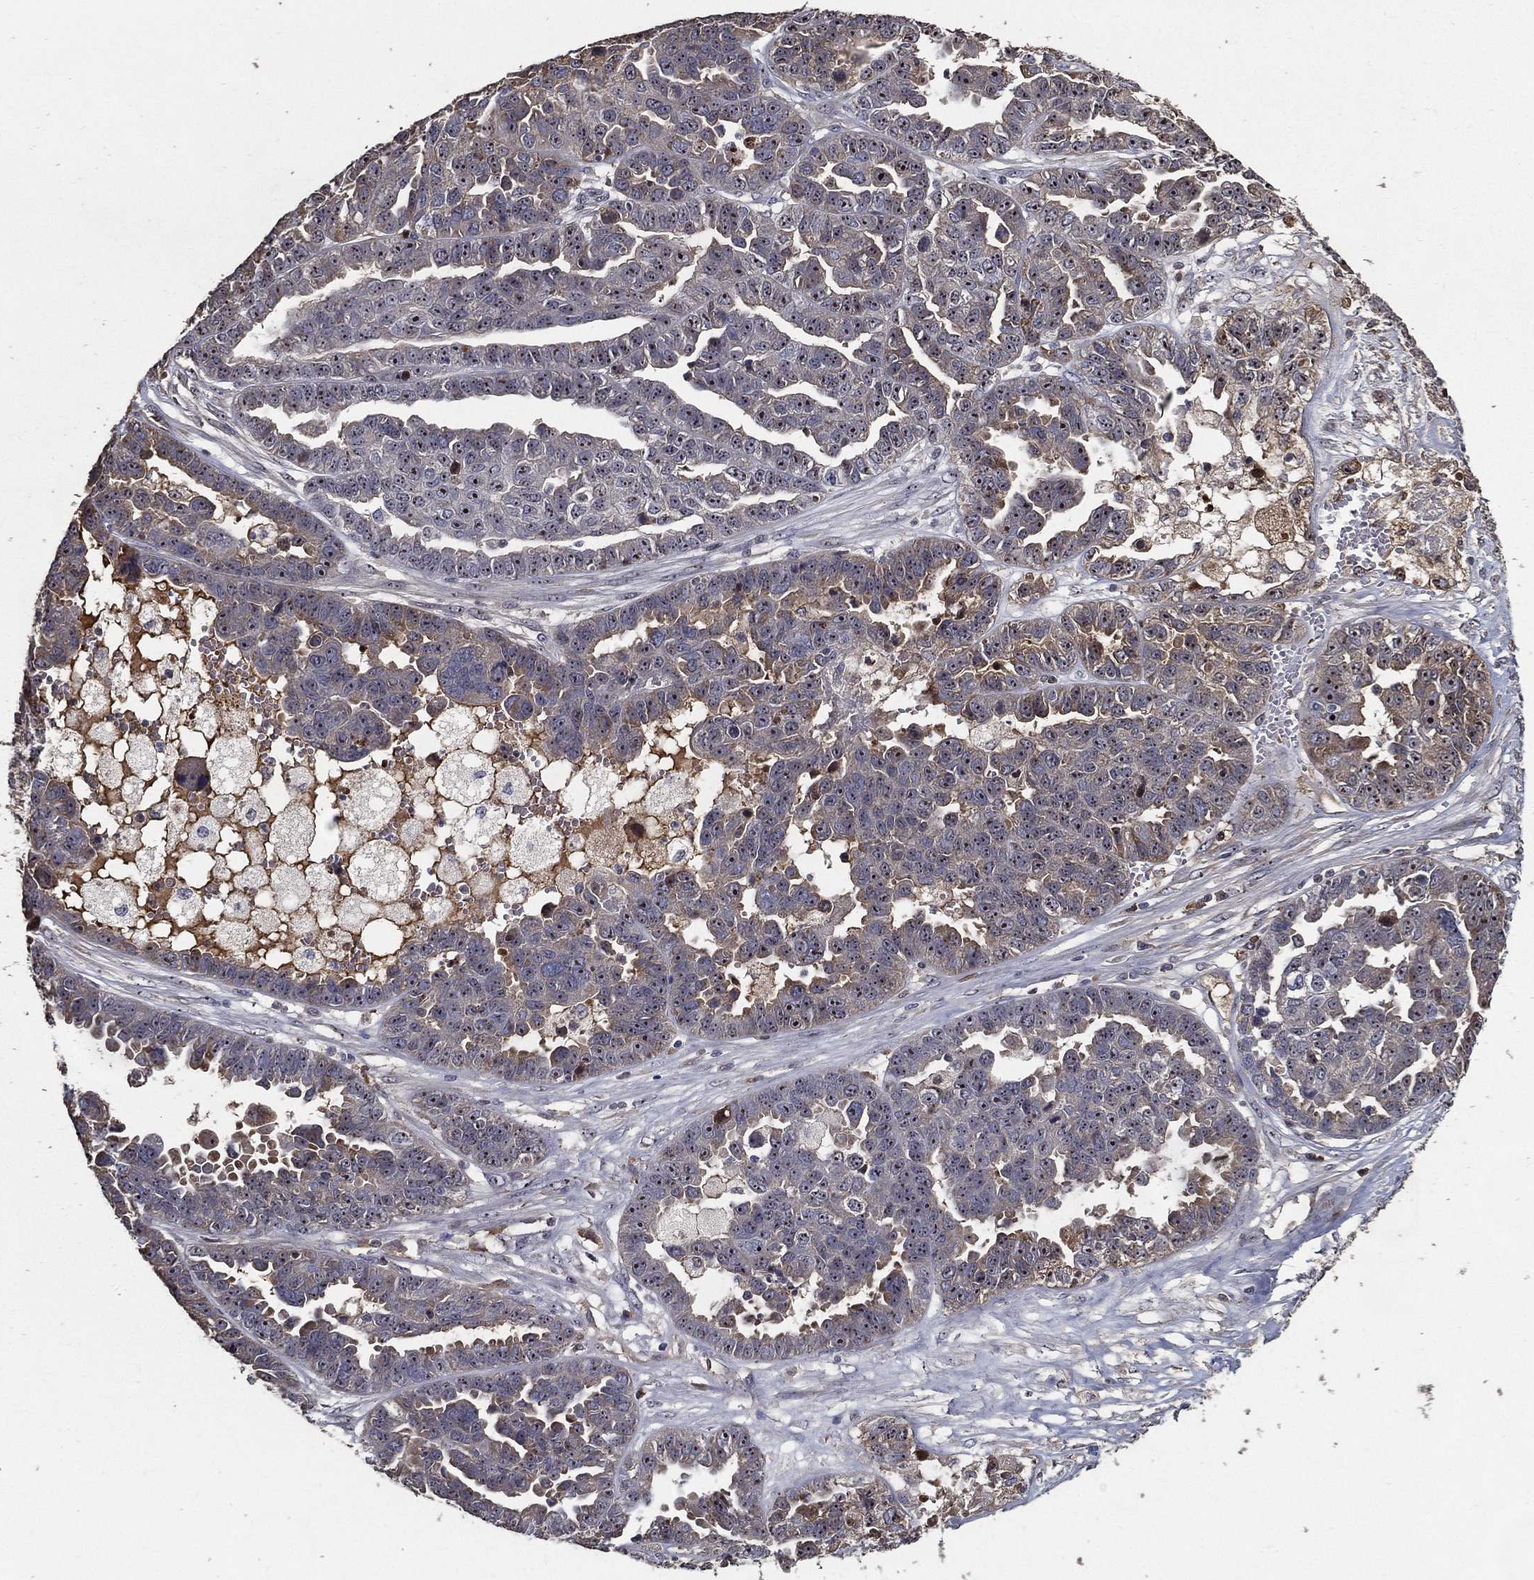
{"staining": {"intensity": "negative", "quantity": "none", "location": "none"}, "tissue": "ovarian cancer", "cell_type": "Tumor cells", "image_type": "cancer", "snomed": [{"axis": "morphology", "description": "Cystadenocarcinoma, serous, NOS"}, {"axis": "topography", "description": "Ovary"}], "caption": "Immunohistochemistry (IHC) histopathology image of ovarian cancer stained for a protein (brown), which reveals no expression in tumor cells.", "gene": "EFNA1", "patient": {"sex": "female", "age": 87}}